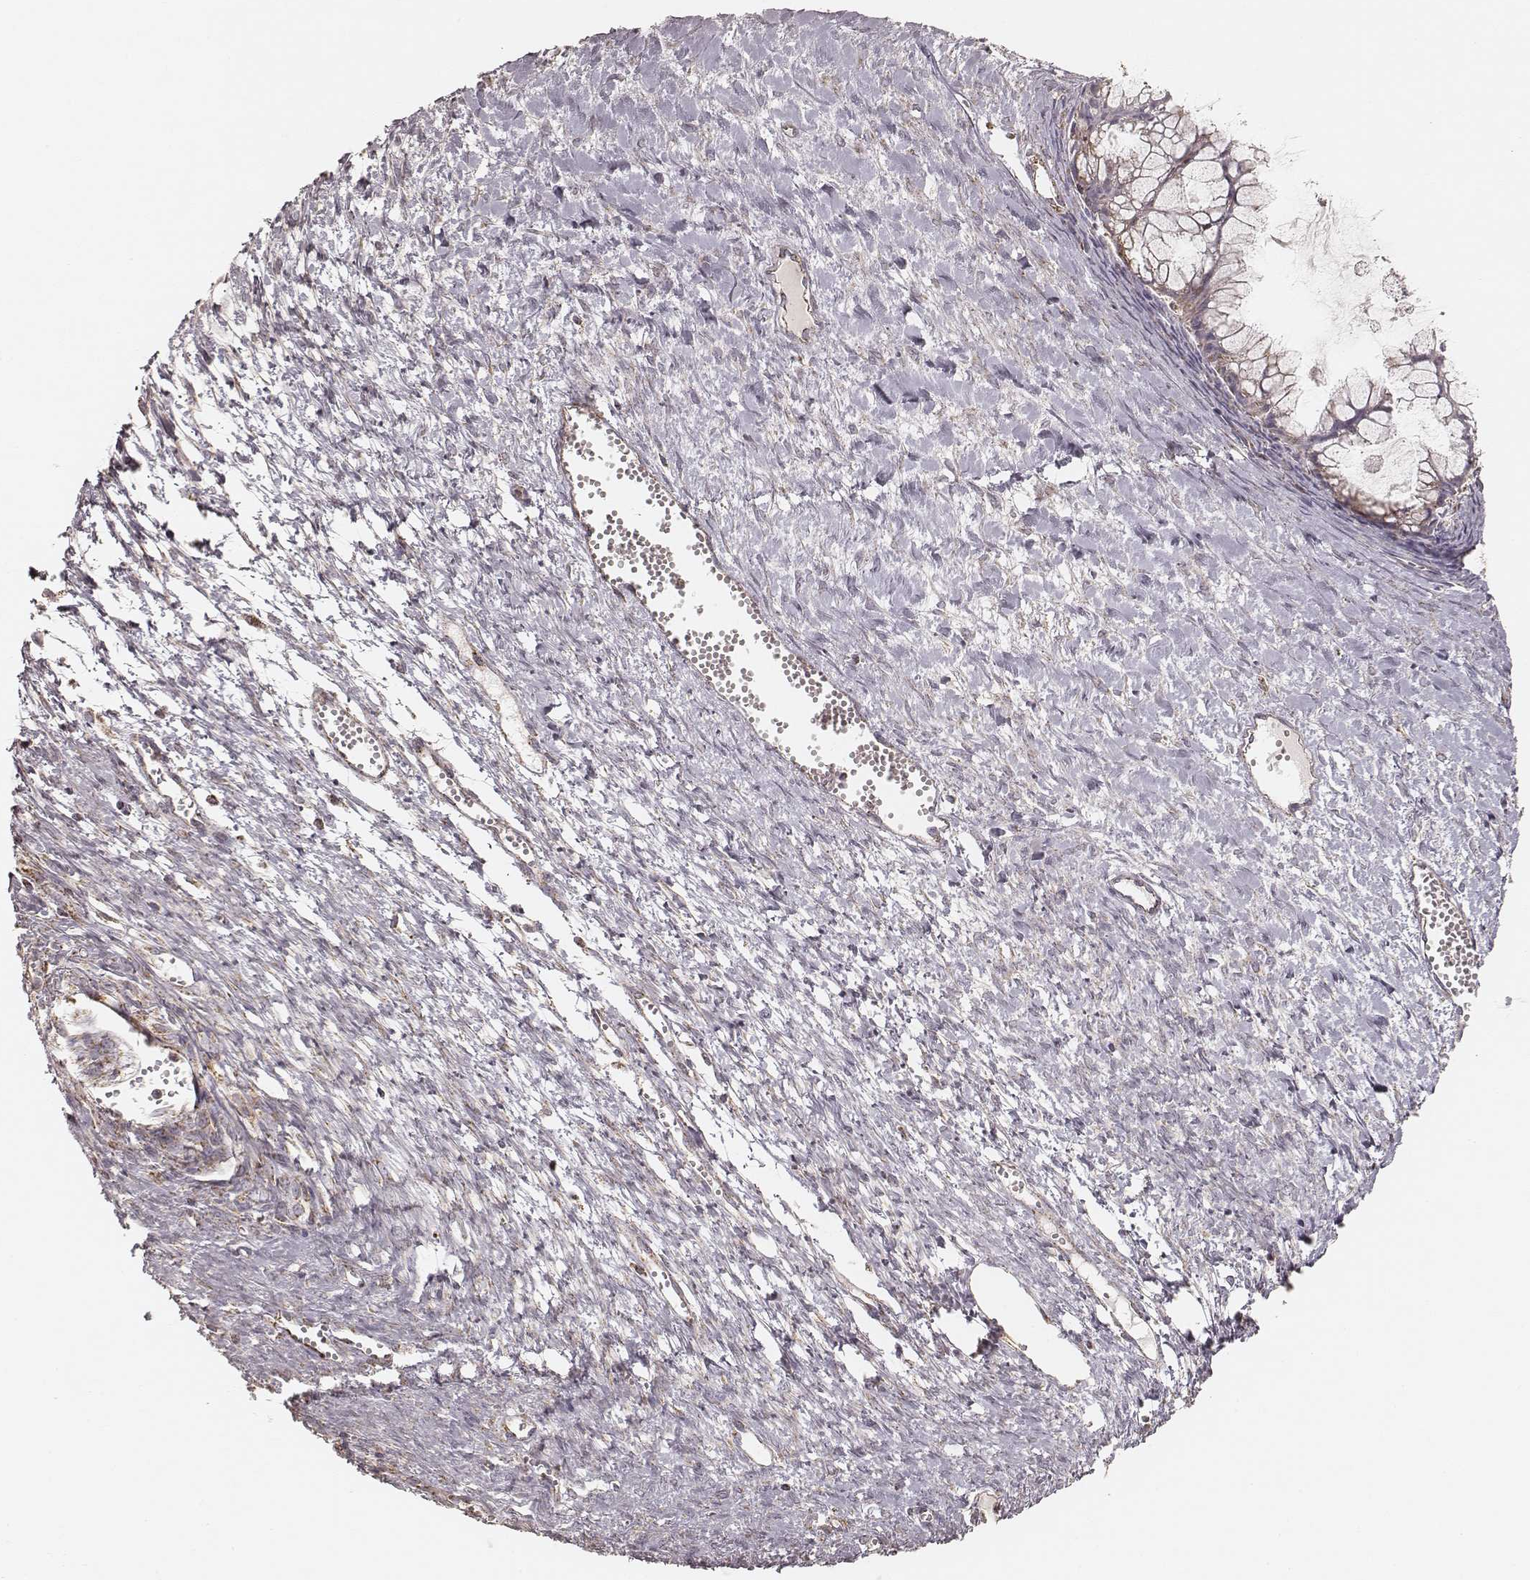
{"staining": {"intensity": "weak", "quantity": "25%-75%", "location": "cytoplasmic/membranous"}, "tissue": "ovarian cancer", "cell_type": "Tumor cells", "image_type": "cancer", "snomed": [{"axis": "morphology", "description": "Cystadenocarcinoma, mucinous, NOS"}, {"axis": "topography", "description": "Ovary"}], "caption": "DAB (3,3'-diaminobenzidine) immunohistochemical staining of ovarian cancer (mucinous cystadenocarcinoma) demonstrates weak cytoplasmic/membranous protein expression in approximately 25%-75% of tumor cells. (DAB IHC with brightfield microscopy, high magnification).", "gene": "CS", "patient": {"sex": "female", "age": 41}}